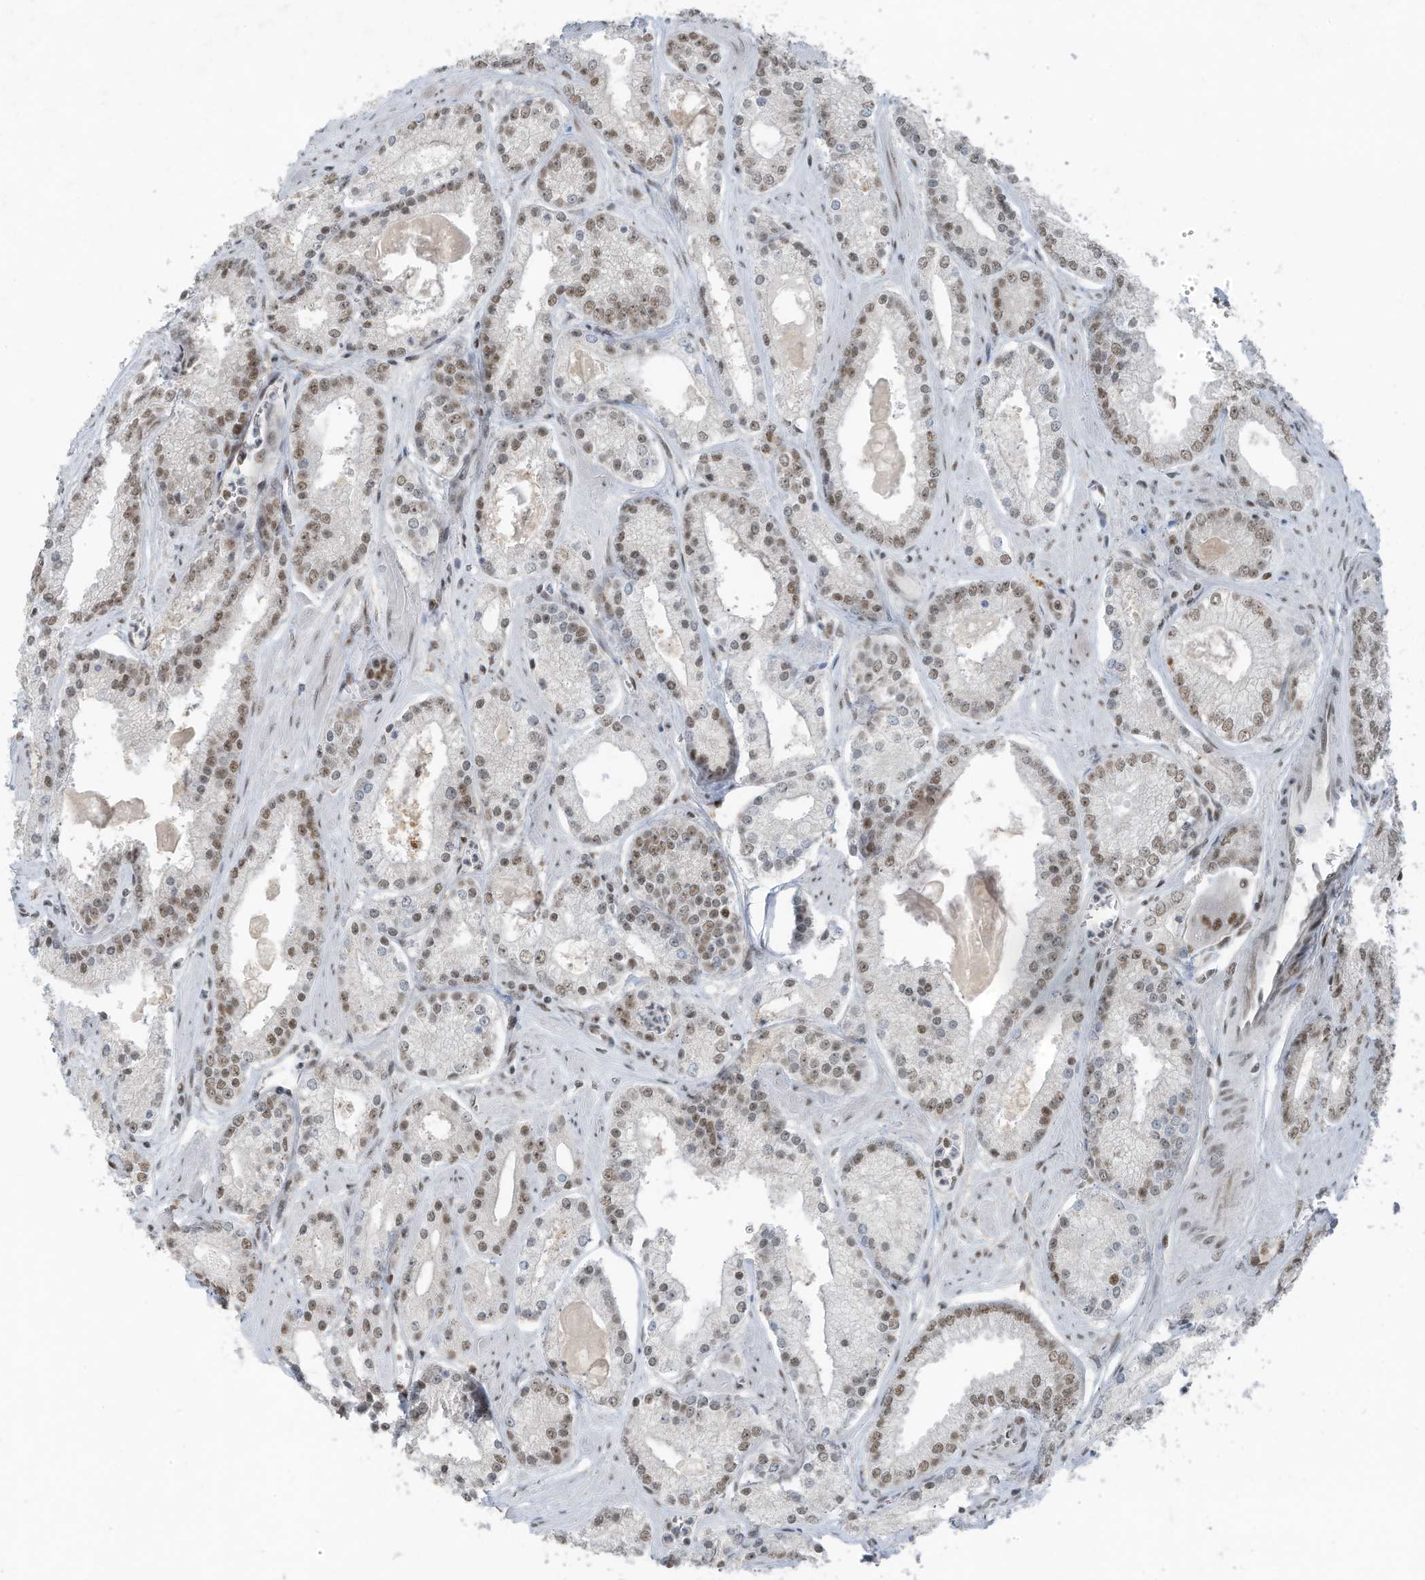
{"staining": {"intensity": "moderate", "quantity": ">75%", "location": "nuclear"}, "tissue": "prostate cancer", "cell_type": "Tumor cells", "image_type": "cancer", "snomed": [{"axis": "morphology", "description": "Adenocarcinoma, Low grade"}, {"axis": "topography", "description": "Prostate"}], "caption": "Immunohistochemistry (IHC) histopathology image of low-grade adenocarcinoma (prostate) stained for a protein (brown), which reveals medium levels of moderate nuclear expression in about >75% of tumor cells.", "gene": "WRNIP1", "patient": {"sex": "male", "age": 54}}